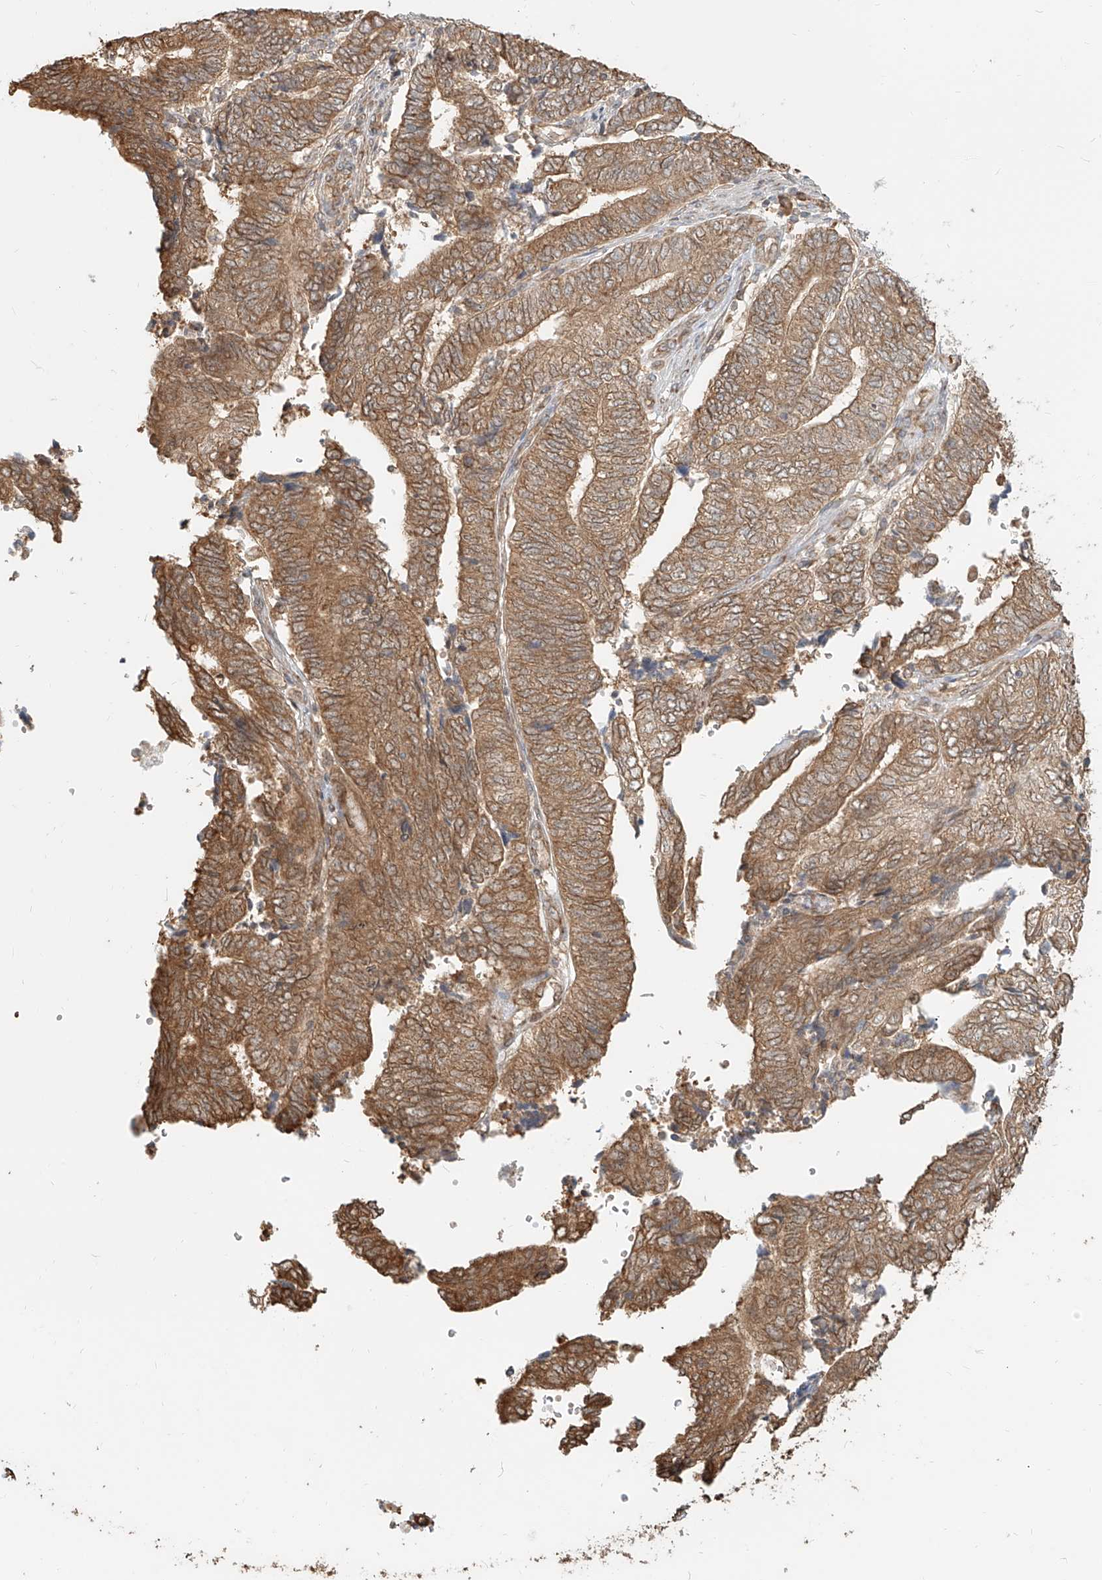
{"staining": {"intensity": "moderate", "quantity": ">75%", "location": "cytoplasmic/membranous"}, "tissue": "endometrial cancer", "cell_type": "Tumor cells", "image_type": "cancer", "snomed": [{"axis": "morphology", "description": "Adenocarcinoma, NOS"}, {"axis": "topography", "description": "Uterus"}, {"axis": "topography", "description": "Endometrium"}], "caption": "About >75% of tumor cells in endometrial cancer demonstrate moderate cytoplasmic/membranous protein staining as visualized by brown immunohistochemical staining.", "gene": "UBE2K", "patient": {"sex": "female", "age": 70}}